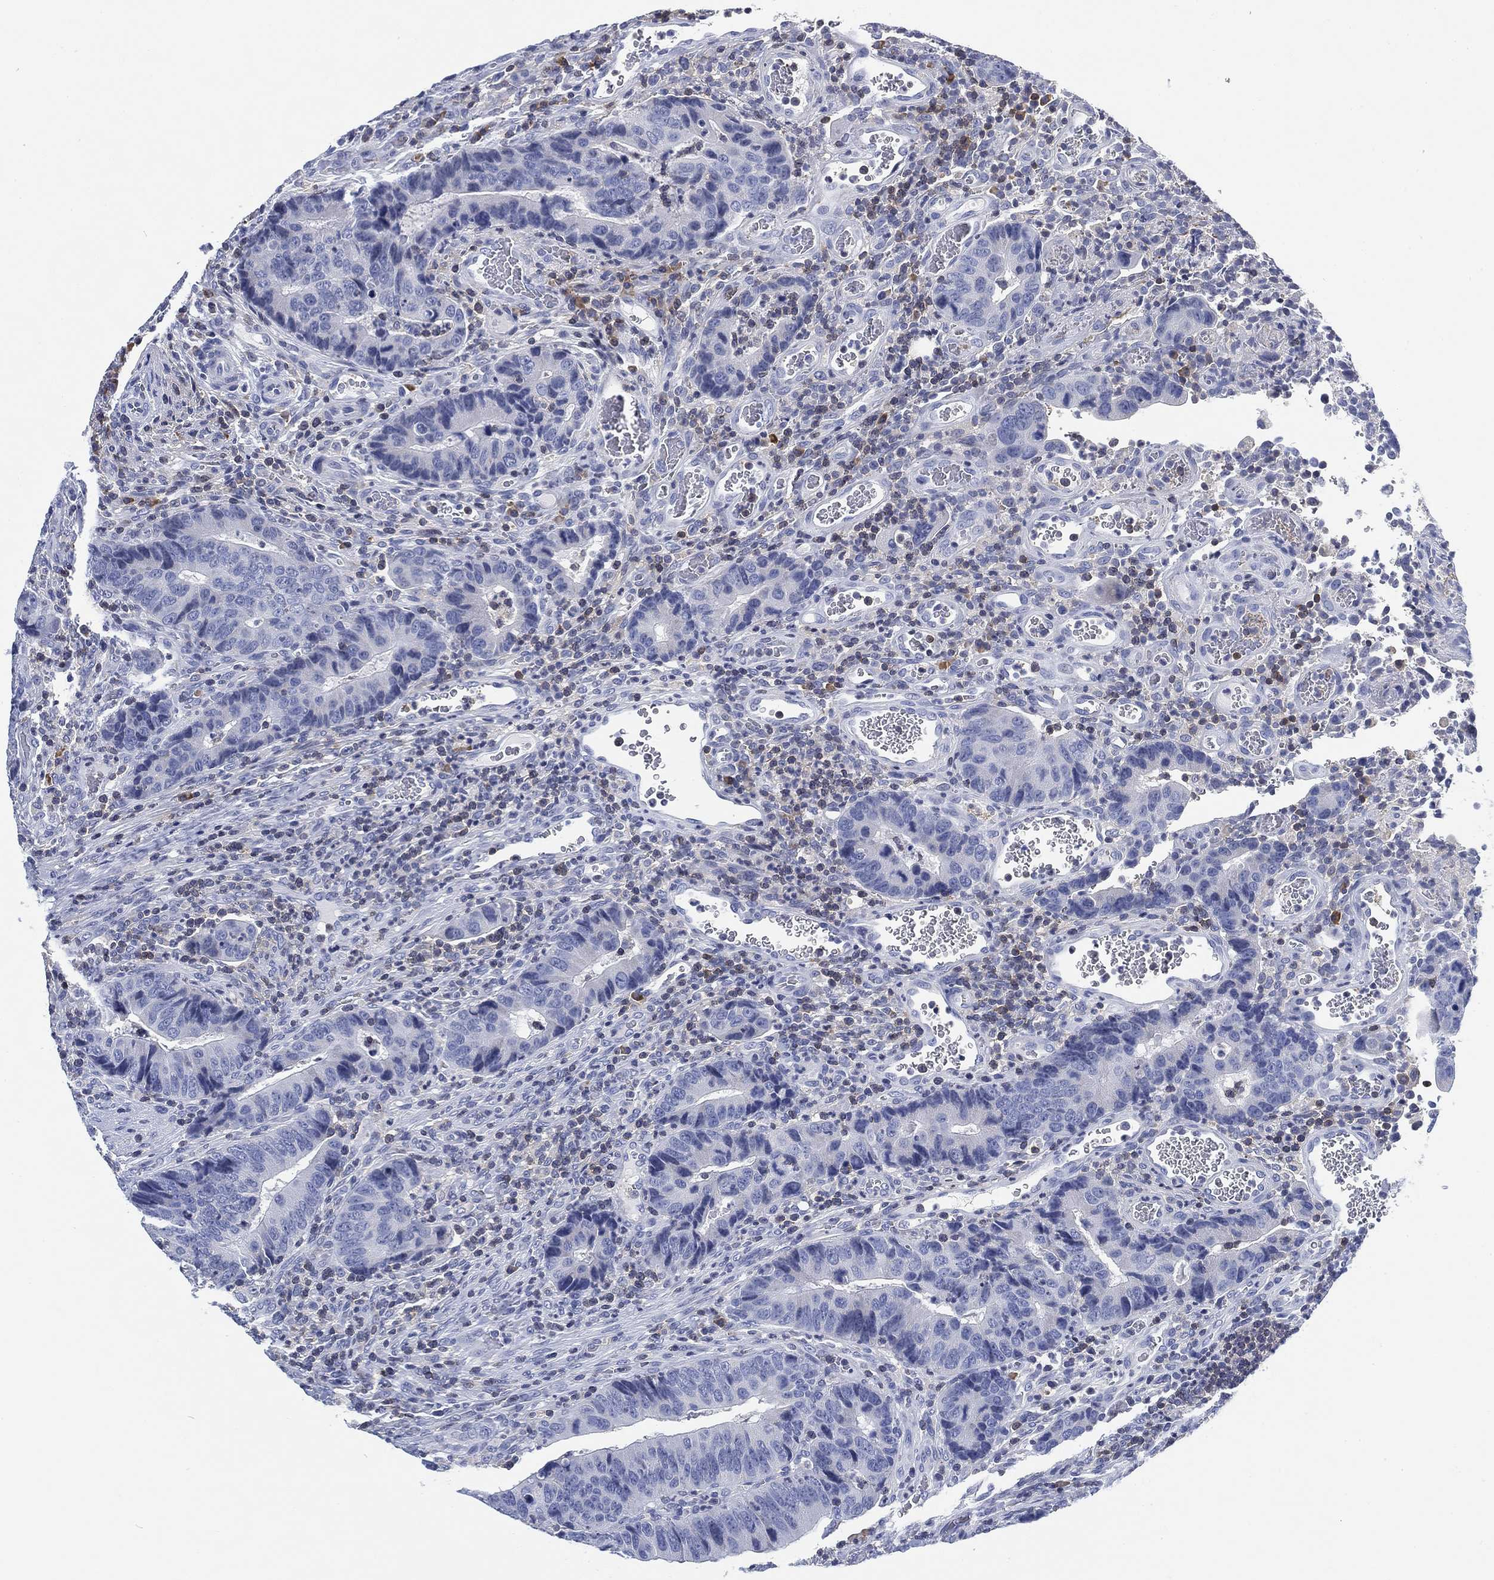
{"staining": {"intensity": "negative", "quantity": "none", "location": "none"}, "tissue": "colorectal cancer", "cell_type": "Tumor cells", "image_type": "cancer", "snomed": [{"axis": "morphology", "description": "Adenocarcinoma, NOS"}, {"axis": "topography", "description": "Colon"}], "caption": "Photomicrograph shows no protein positivity in tumor cells of adenocarcinoma (colorectal) tissue.", "gene": "FYB1", "patient": {"sex": "female", "age": 56}}